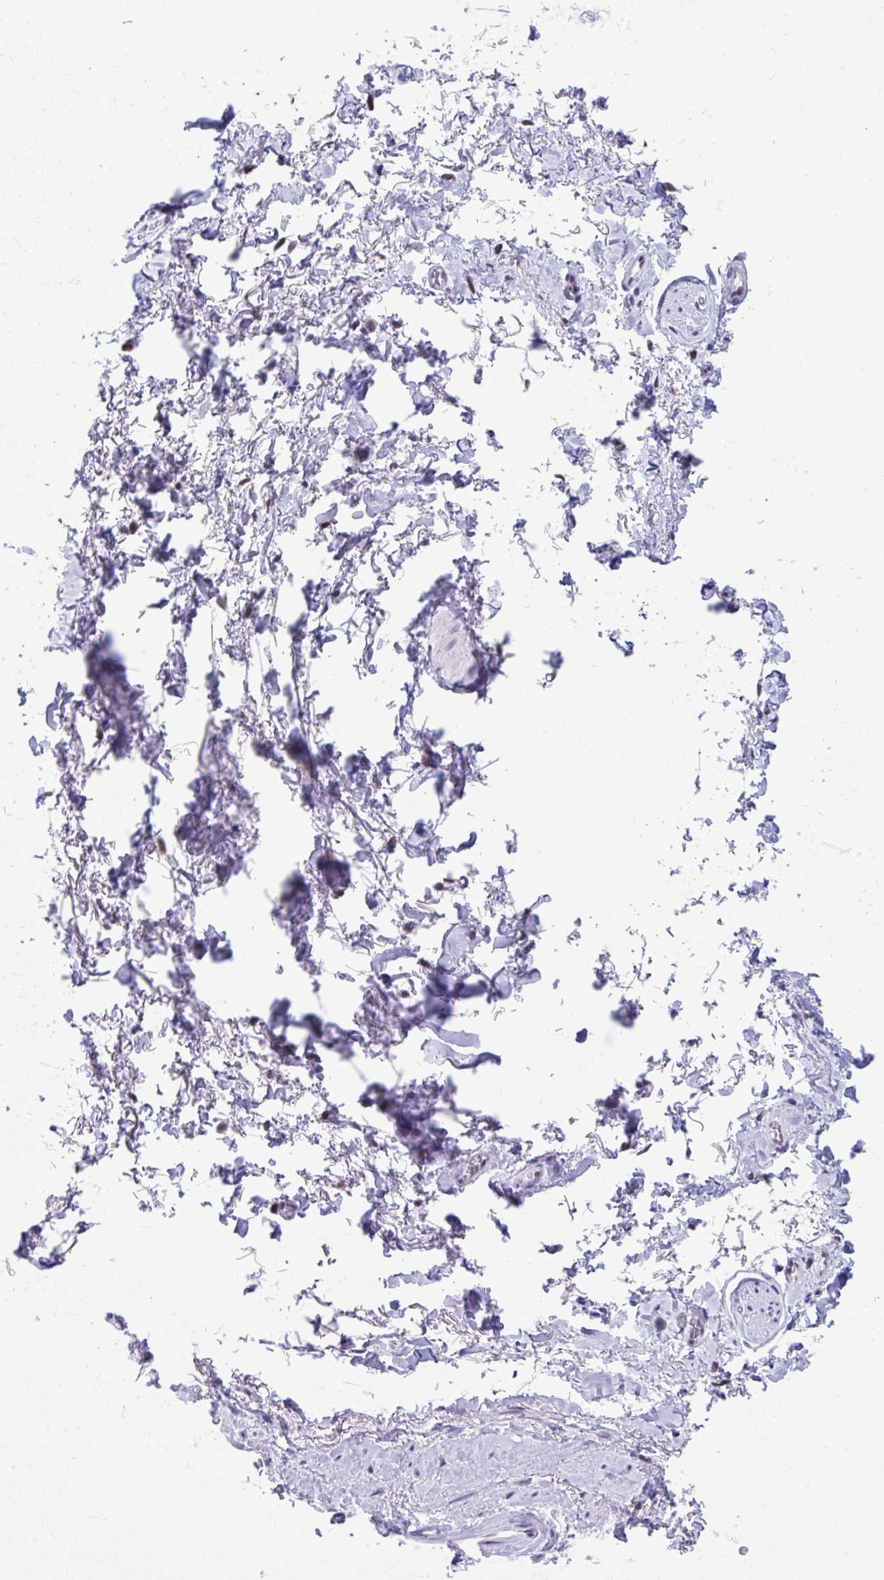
{"staining": {"intensity": "moderate", "quantity": "<25%", "location": "nuclear"}, "tissue": "adipose tissue", "cell_type": "Adipocytes", "image_type": "normal", "snomed": [{"axis": "morphology", "description": "Normal tissue, NOS"}, {"axis": "topography", "description": "Vulva"}, {"axis": "topography", "description": "Peripheral nerve tissue"}], "caption": "Unremarkable adipose tissue exhibits moderate nuclear positivity in about <25% of adipocytes, visualized by immunohistochemistry. Using DAB (brown) and hematoxylin (blue) stains, captured at high magnification using brightfield microscopy.", "gene": "SLC35C2", "patient": {"sex": "female", "age": 66}}